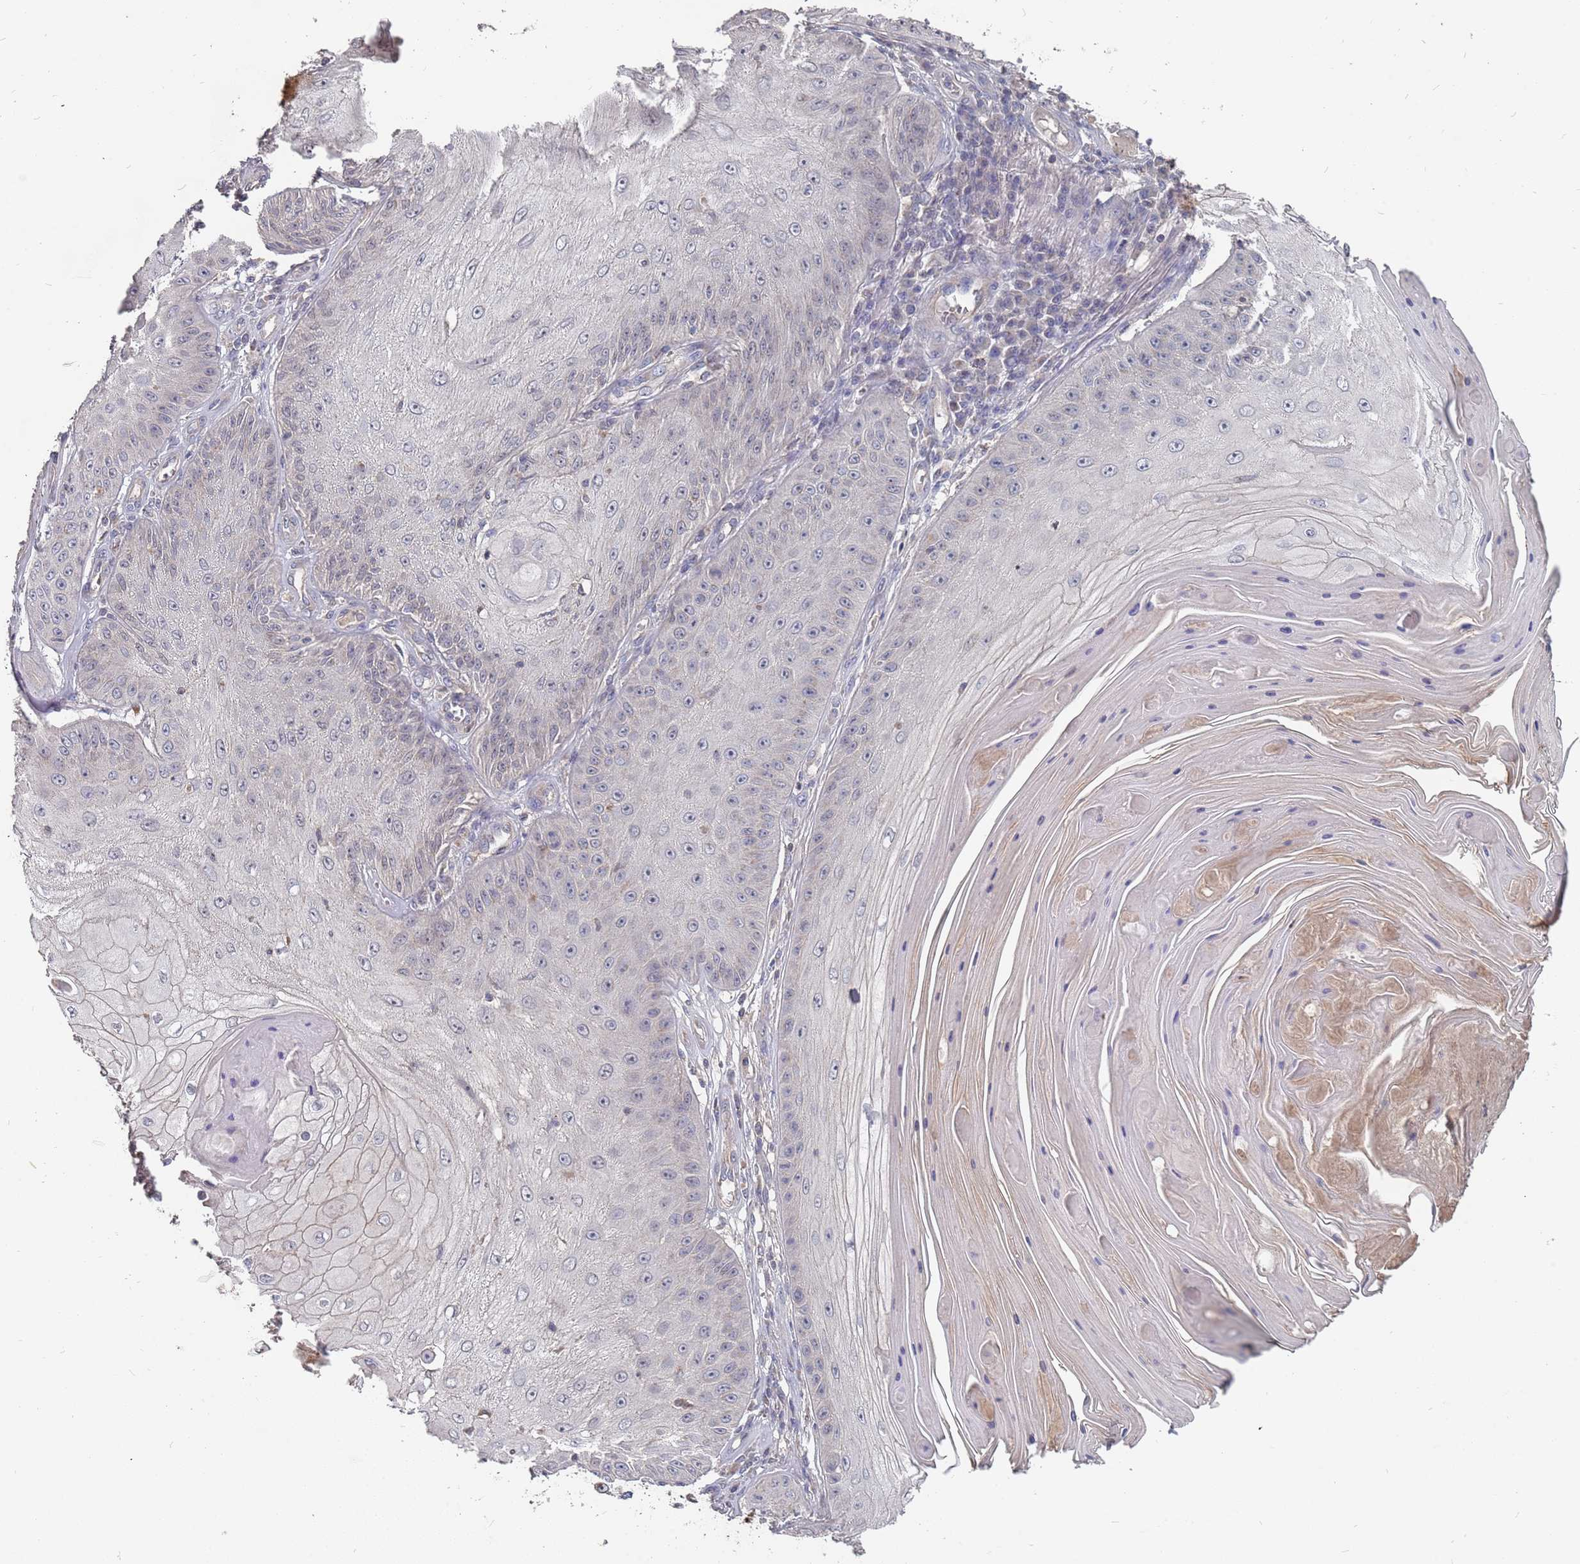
{"staining": {"intensity": "negative", "quantity": "none", "location": "none"}, "tissue": "skin cancer", "cell_type": "Tumor cells", "image_type": "cancer", "snomed": [{"axis": "morphology", "description": "Squamous cell carcinoma, NOS"}, {"axis": "topography", "description": "Skin"}], "caption": "DAB immunohistochemical staining of human skin cancer exhibits no significant positivity in tumor cells. (IHC, brightfield microscopy, high magnification).", "gene": "TCEANC2", "patient": {"sex": "male", "age": 70}}